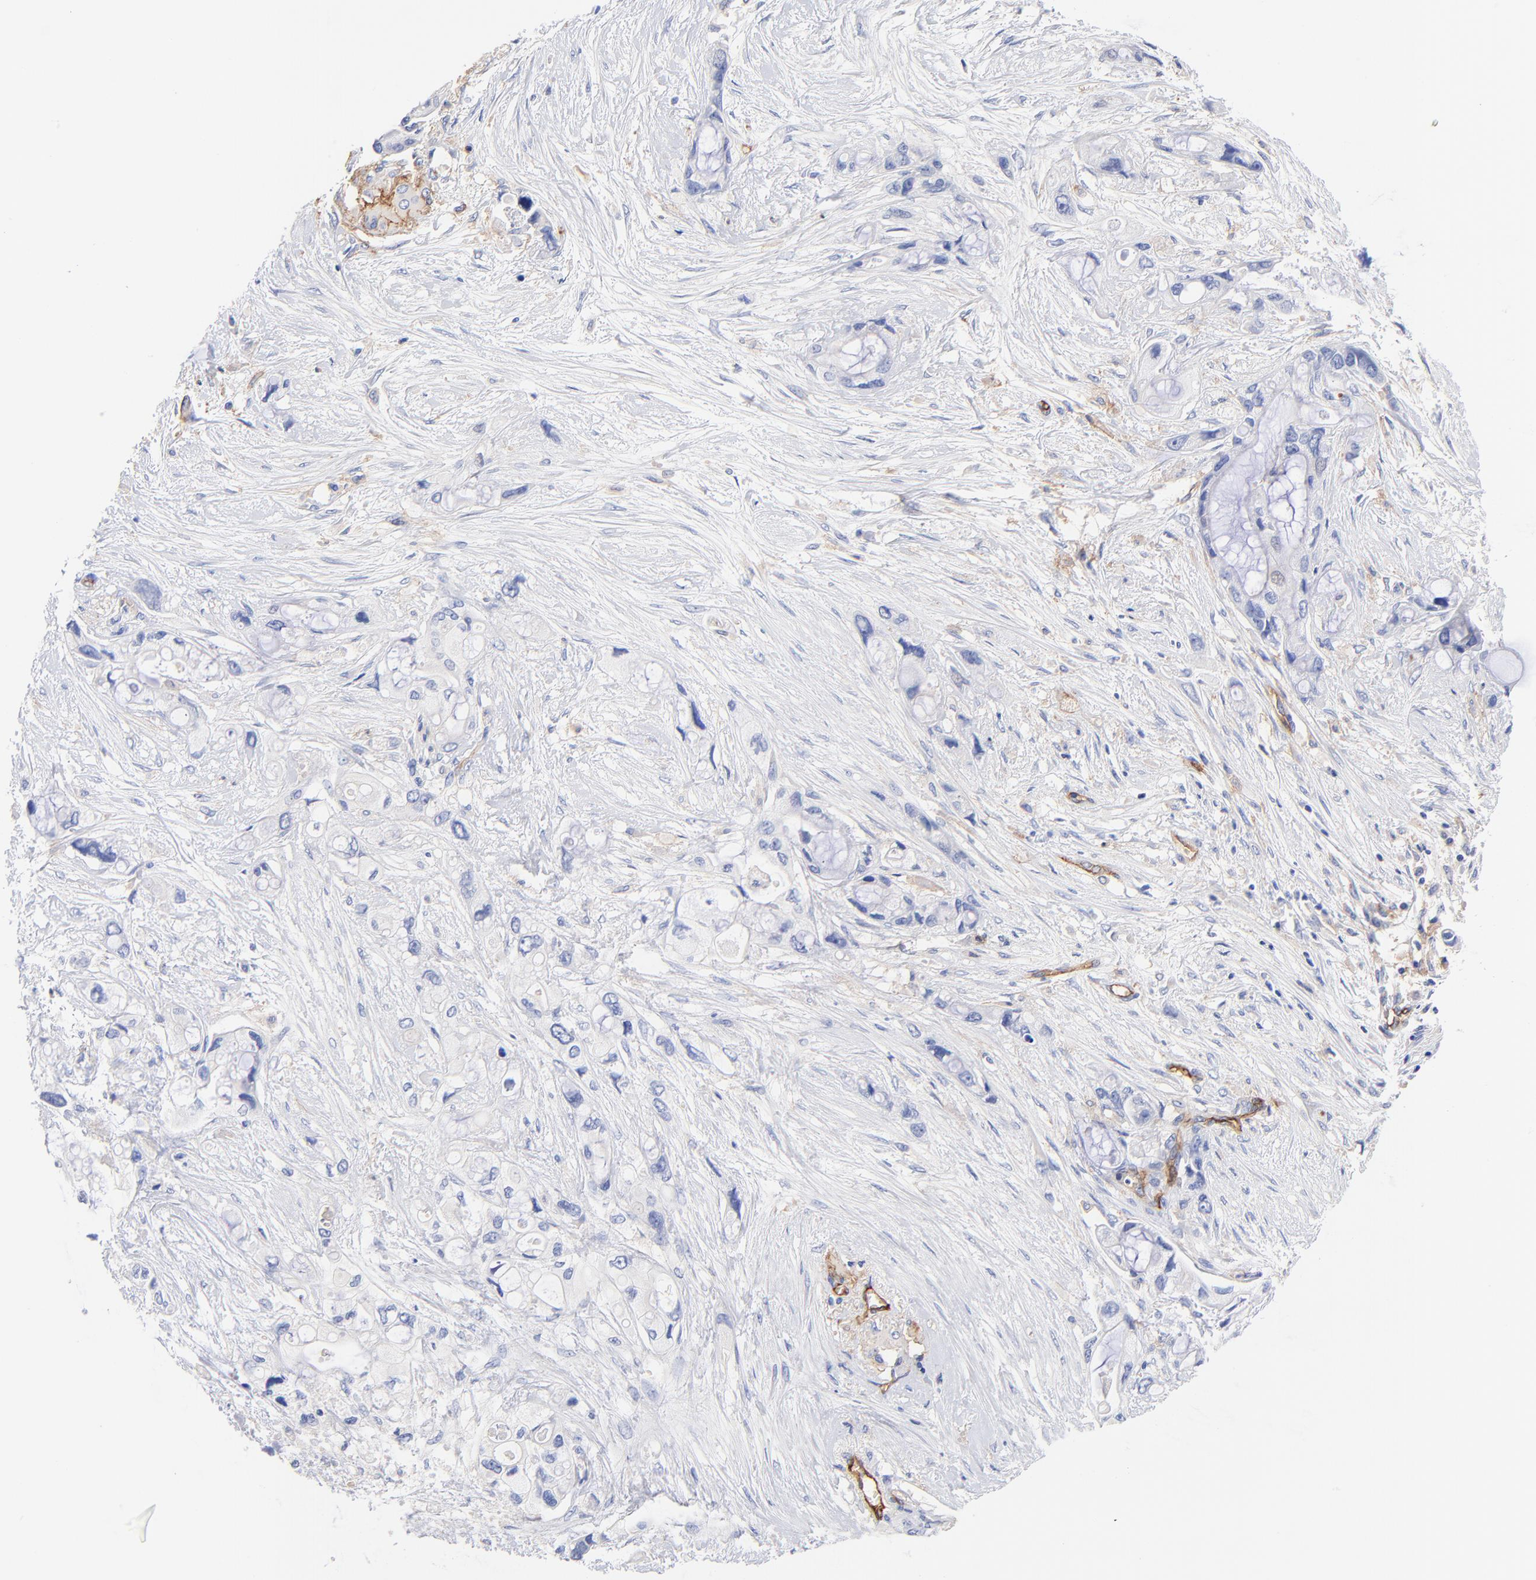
{"staining": {"intensity": "negative", "quantity": "none", "location": "none"}, "tissue": "pancreatic cancer", "cell_type": "Tumor cells", "image_type": "cancer", "snomed": [{"axis": "morphology", "description": "Adenocarcinoma, NOS"}, {"axis": "topography", "description": "Pancreas"}], "caption": "An image of human adenocarcinoma (pancreatic) is negative for staining in tumor cells.", "gene": "SLC44A2", "patient": {"sex": "female", "age": 59}}